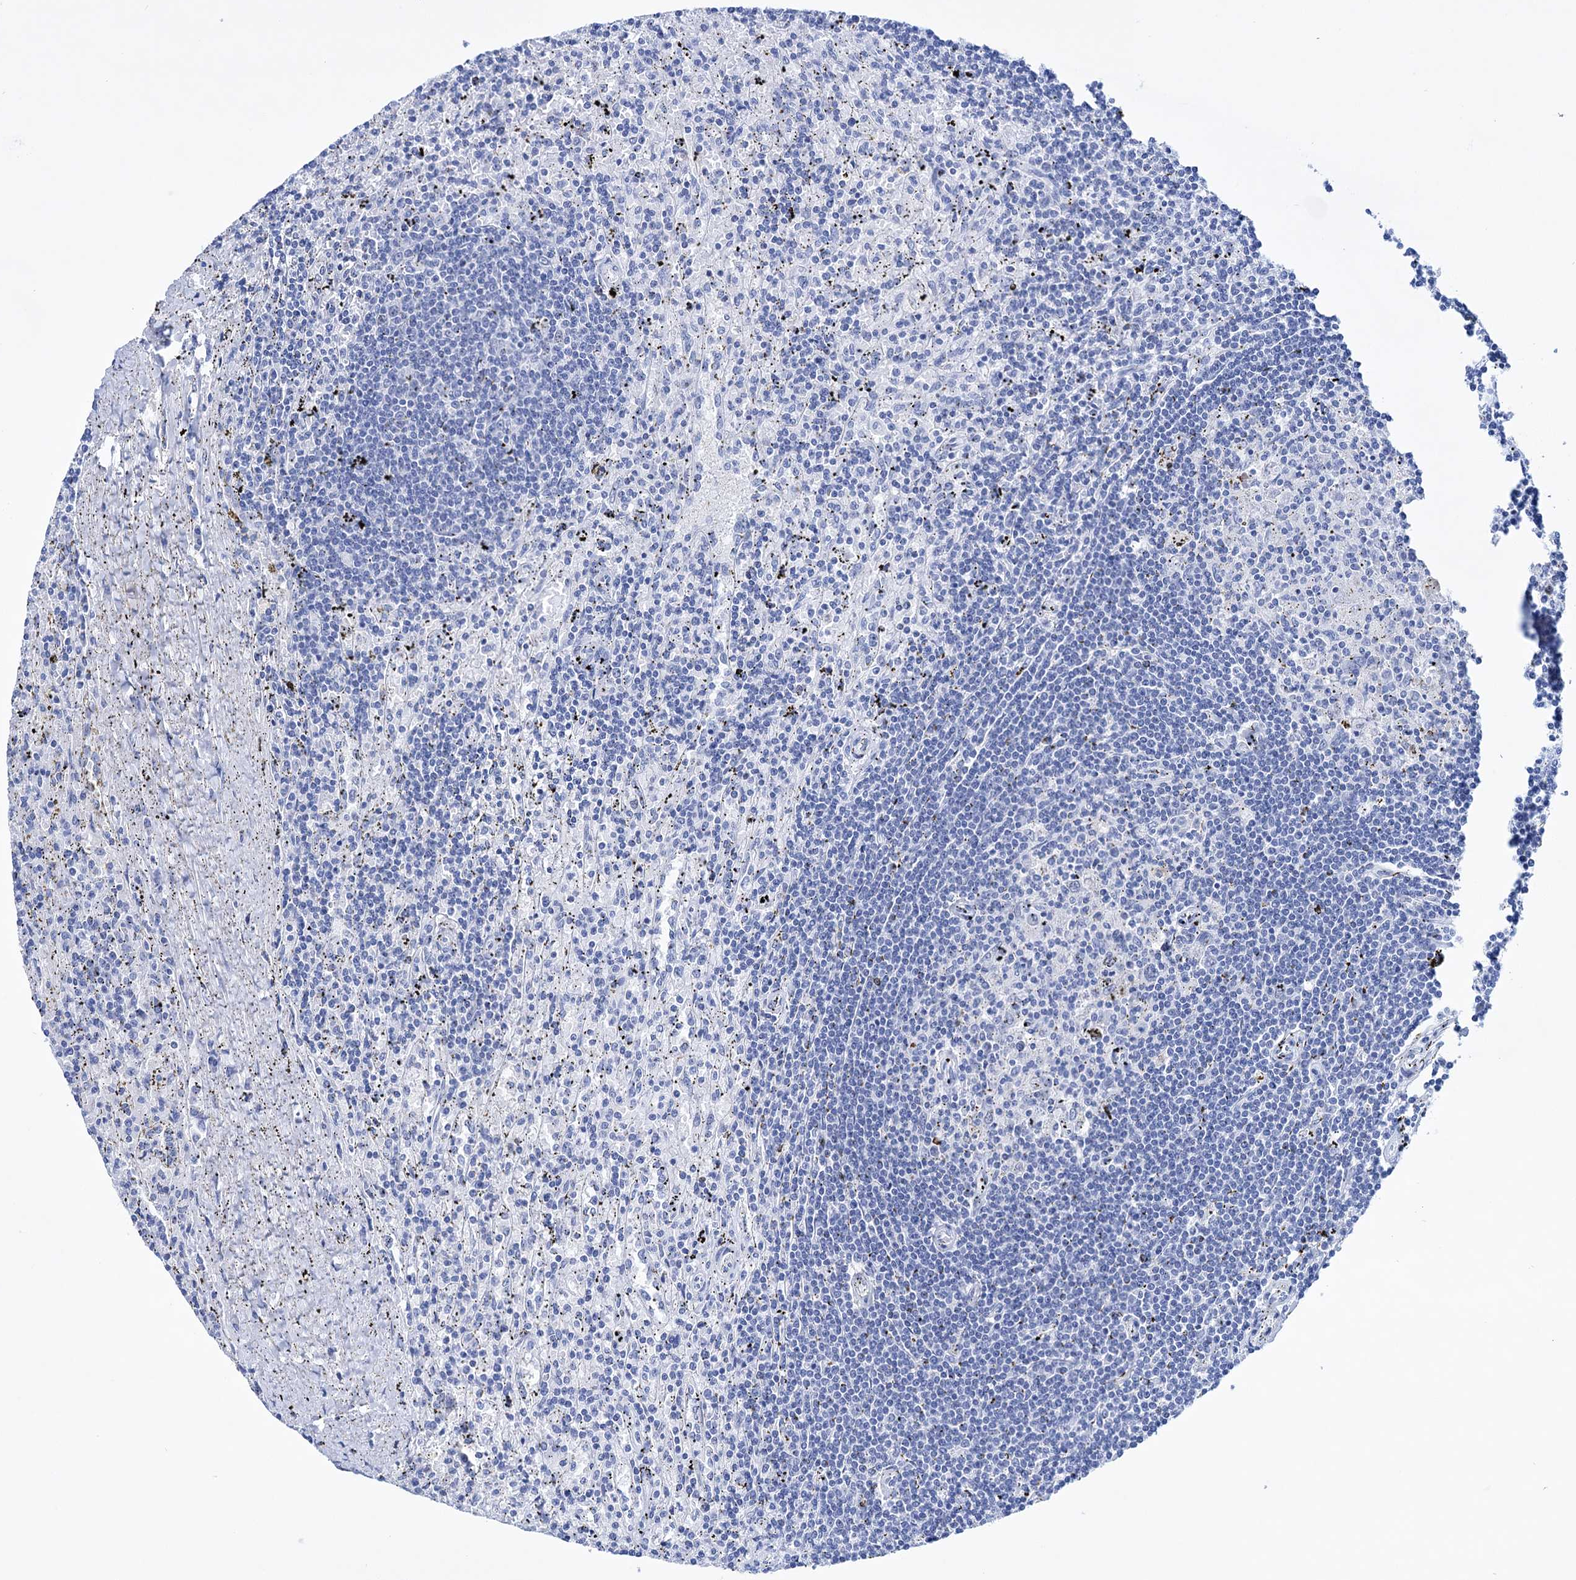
{"staining": {"intensity": "negative", "quantity": "none", "location": "none"}, "tissue": "lymphoma", "cell_type": "Tumor cells", "image_type": "cancer", "snomed": [{"axis": "morphology", "description": "Malignant lymphoma, non-Hodgkin's type, Low grade"}, {"axis": "topography", "description": "Spleen"}], "caption": "Human lymphoma stained for a protein using immunohistochemistry (IHC) displays no expression in tumor cells.", "gene": "FBXW12", "patient": {"sex": "male", "age": 76}}